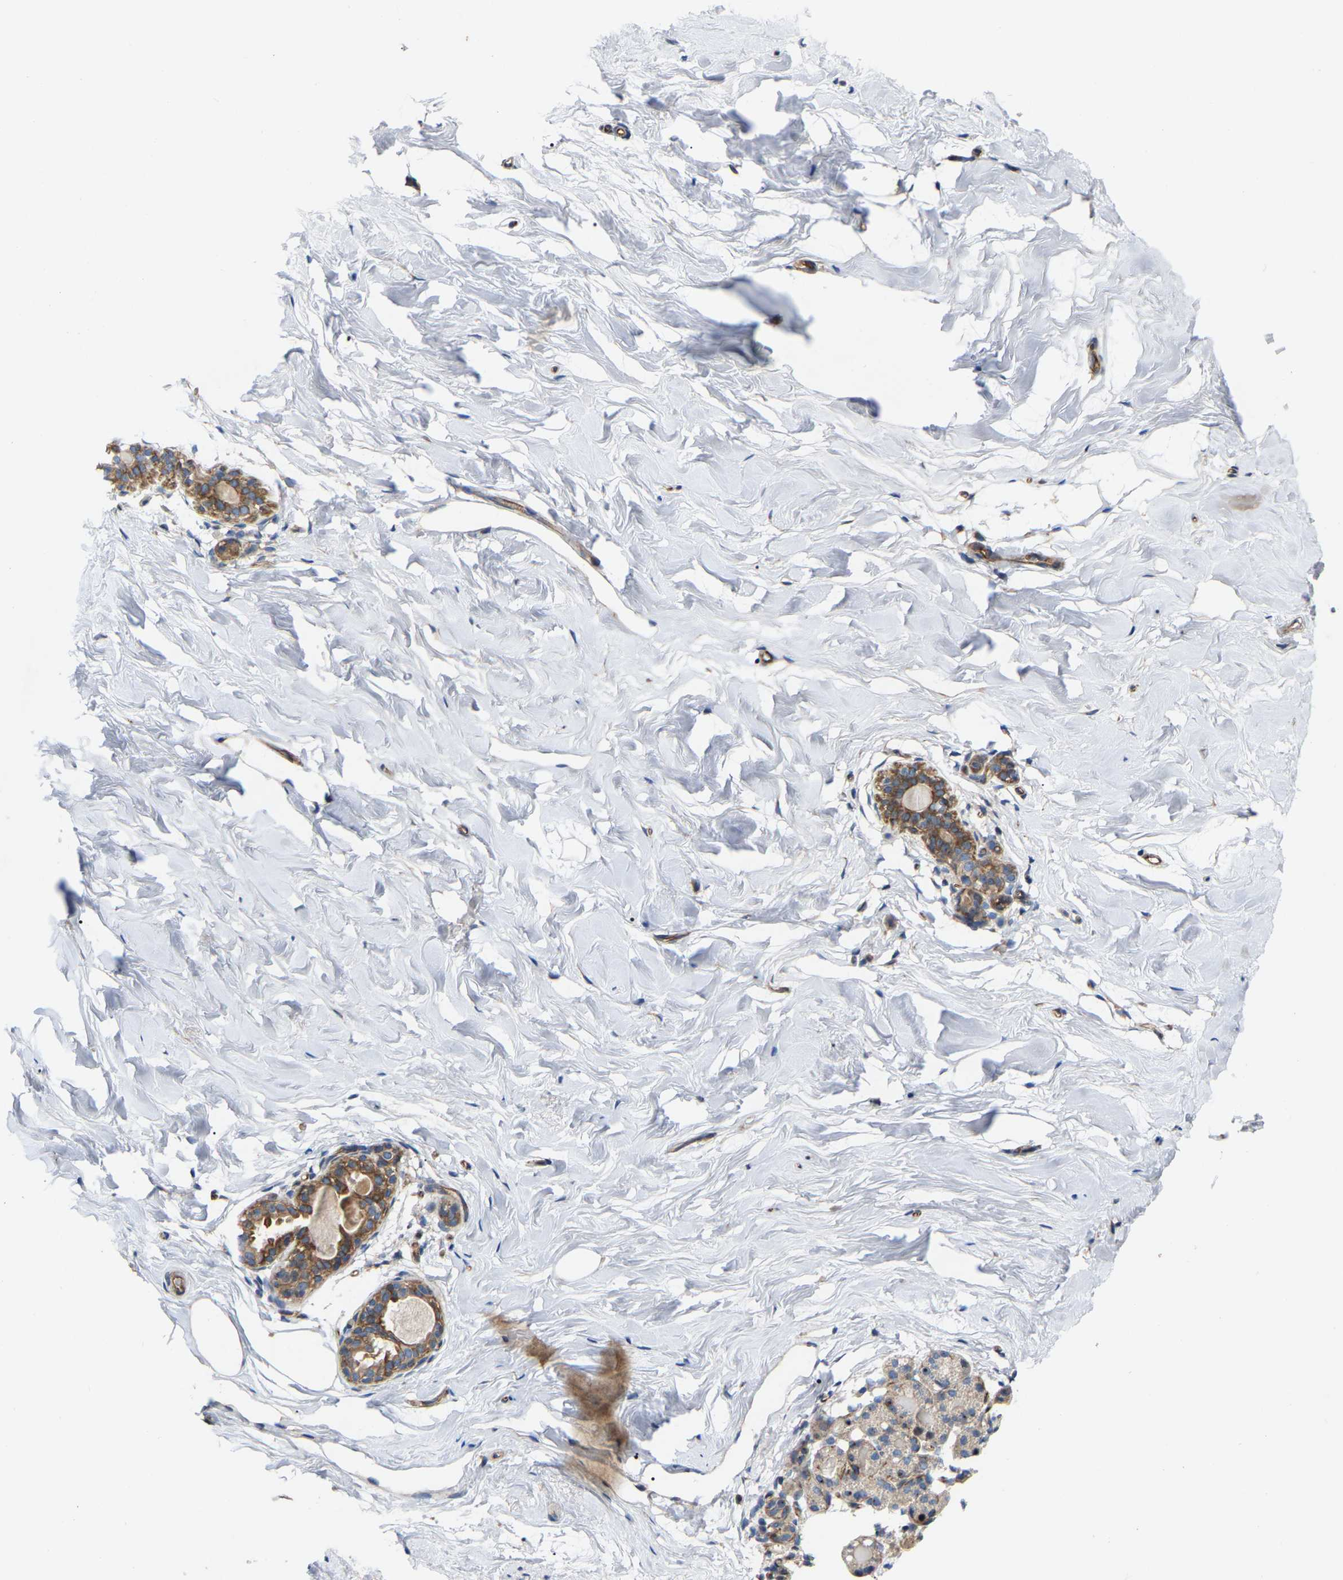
{"staining": {"intensity": "weak", "quantity": "25%-75%", "location": "cytoplasmic/membranous"}, "tissue": "breast", "cell_type": "Adipocytes", "image_type": "normal", "snomed": [{"axis": "morphology", "description": "Normal tissue, NOS"}, {"axis": "topography", "description": "Breast"}], "caption": "Brown immunohistochemical staining in benign breast demonstrates weak cytoplasmic/membranous staining in approximately 25%-75% of adipocytes.", "gene": "TOR1B", "patient": {"sex": "female", "age": 62}}